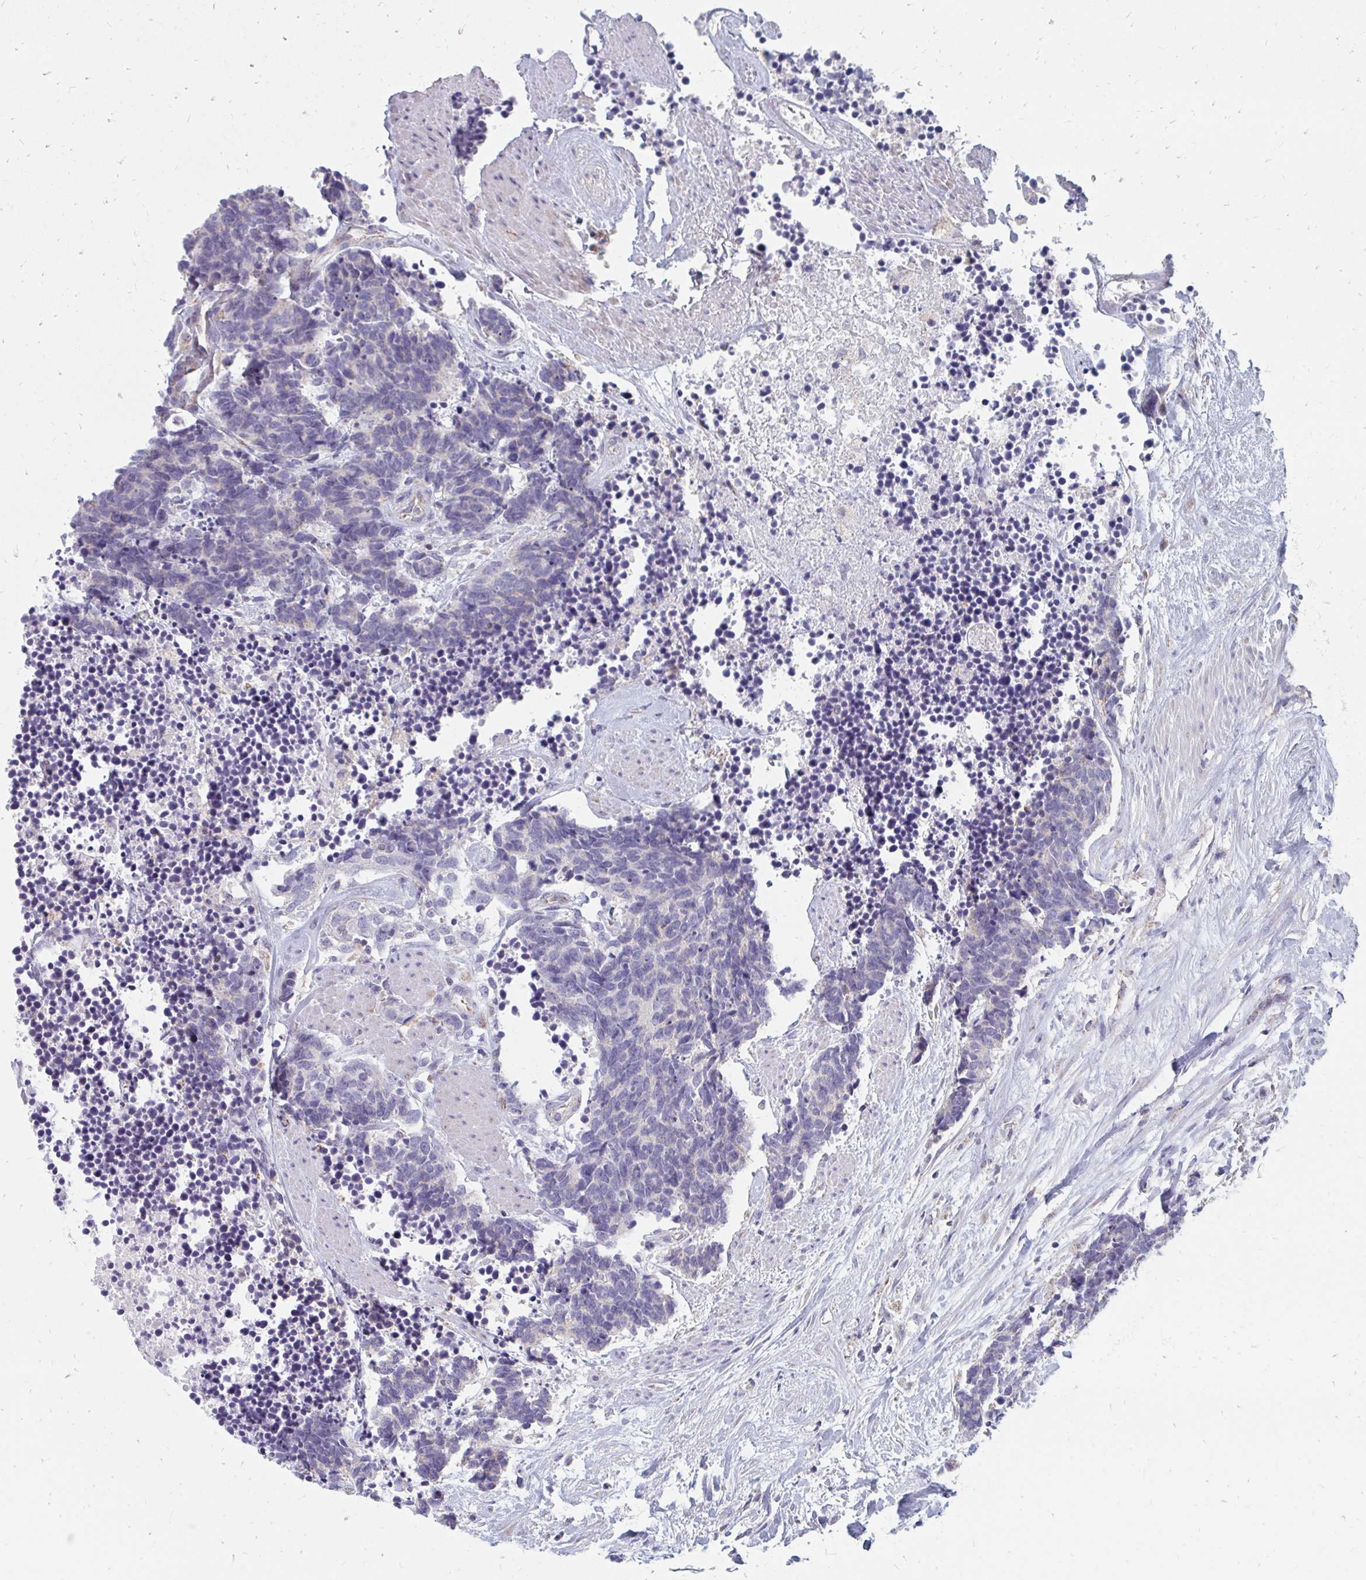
{"staining": {"intensity": "negative", "quantity": "none", "location": "none"}, "tissue": "carcinoid", "cell_type": "Tumor cells", "image_type": "cancer", "snomed": [{"axis": "morphology", "description": "Carcinoma, NOS"}, {"axis": "morphology", "description": "Carcinoid, malignant, NOS"}, {"axis": "topography", "description": "Prostate"}], "caption": "IHC of human carcinoma shows no expression in tumor cells.", "gene": "OR10V1", "patient": {"sex": "male", "age": 57}}